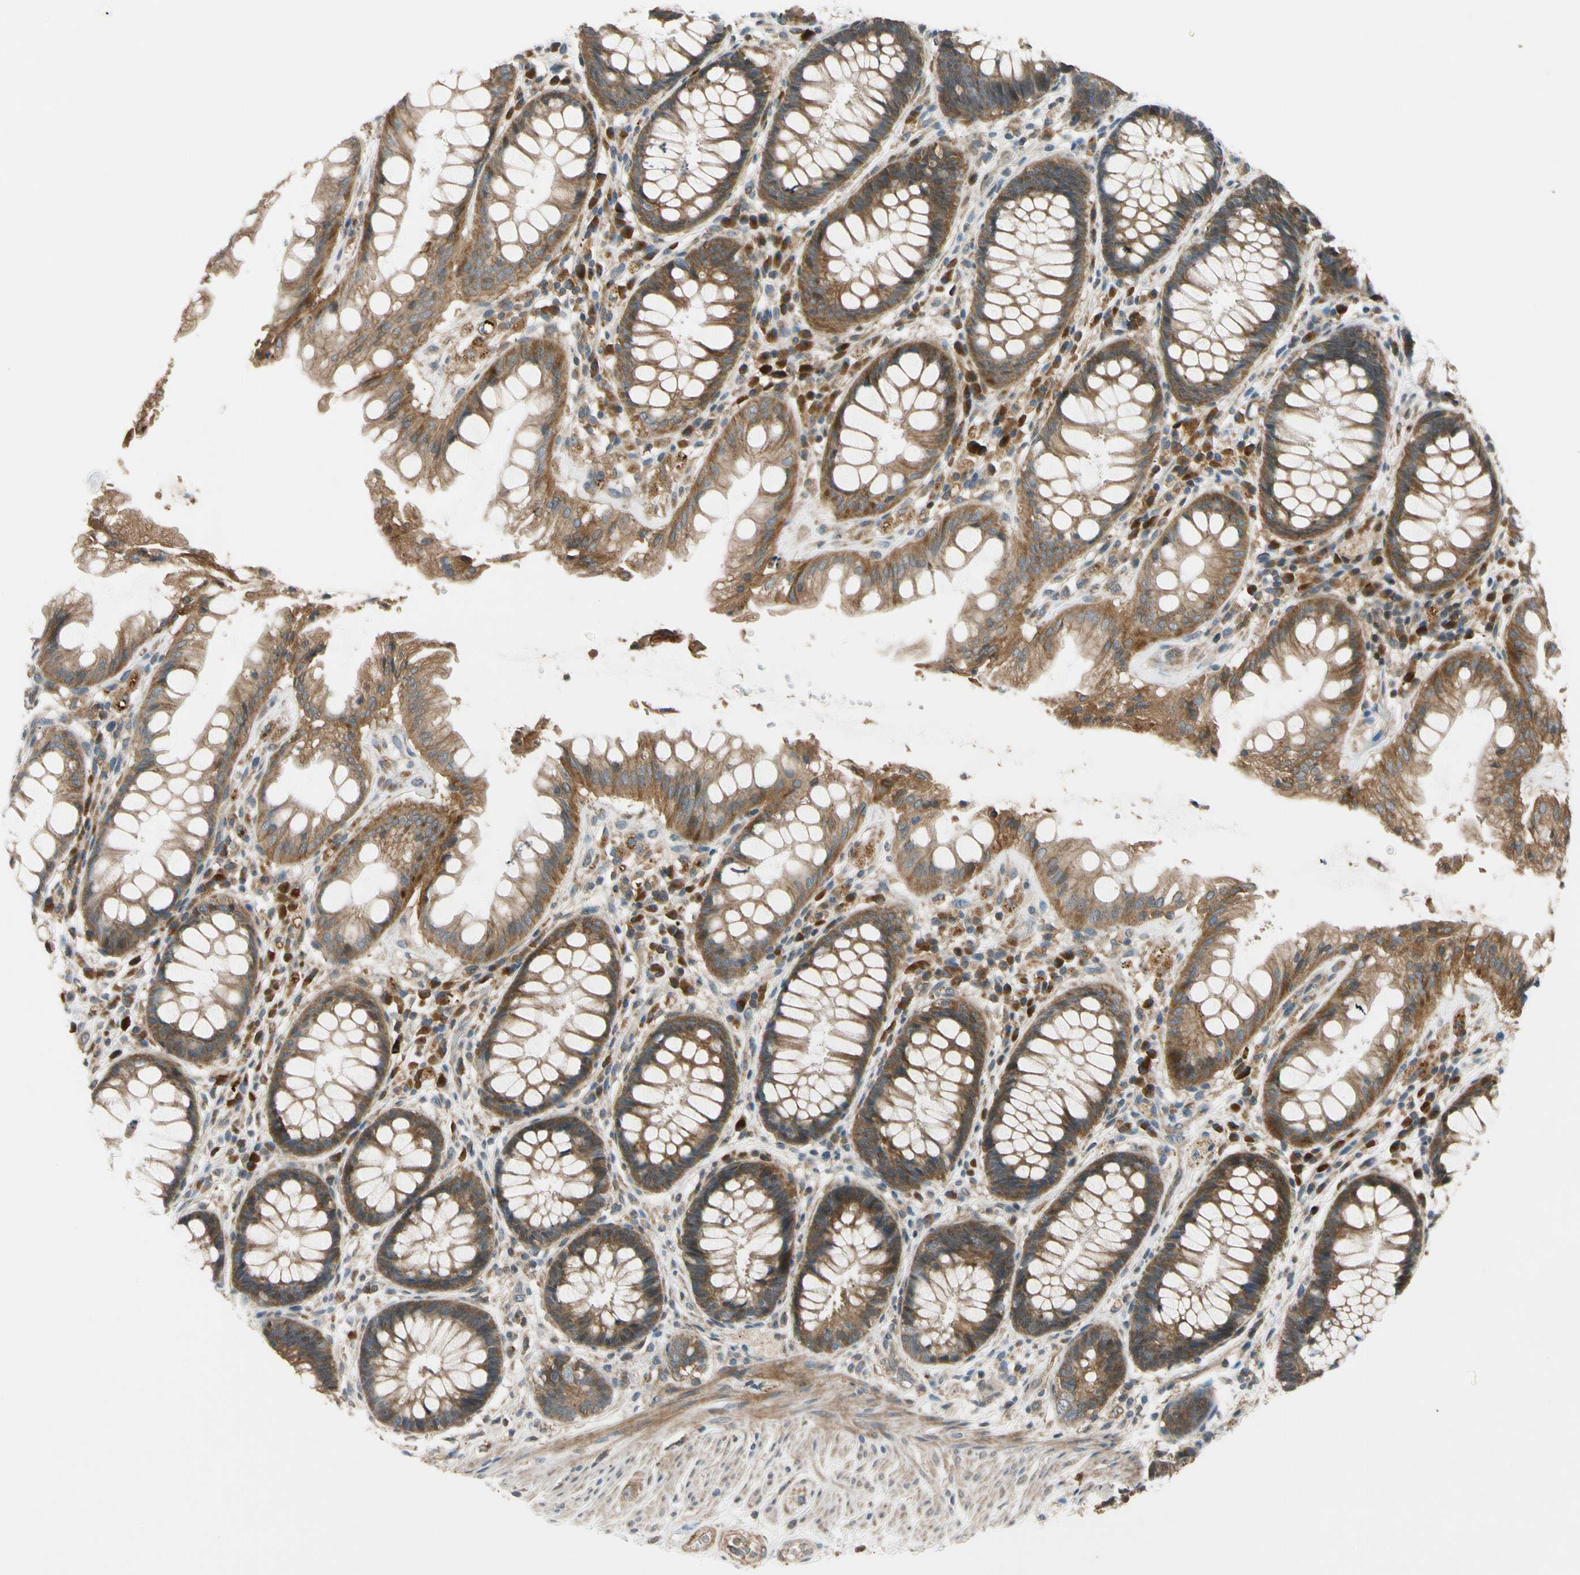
{"staining": {"intensity": "moderate", "quantity": ">75%", "location": "cytoplasmic/membranous"}, "tissue": "rectum", "cell_type": "Glandular cells", "image_type": "normal", "snomed": [{"axis": "morphology", "description": "Normal tissue, NOS"}, {"axis": "topography", "description": "Rectum"}], "caption": "An image of human rectum stained for a protein displays moderate cytoplasmic/membranous brown staining in glandular cells. (Stains: DAB in brown, nuclei in blue, Microscopy: brightfield microscopy at high magnification).", "gene": "MST1R", "patient": {"sex": "female", "age": 46}}